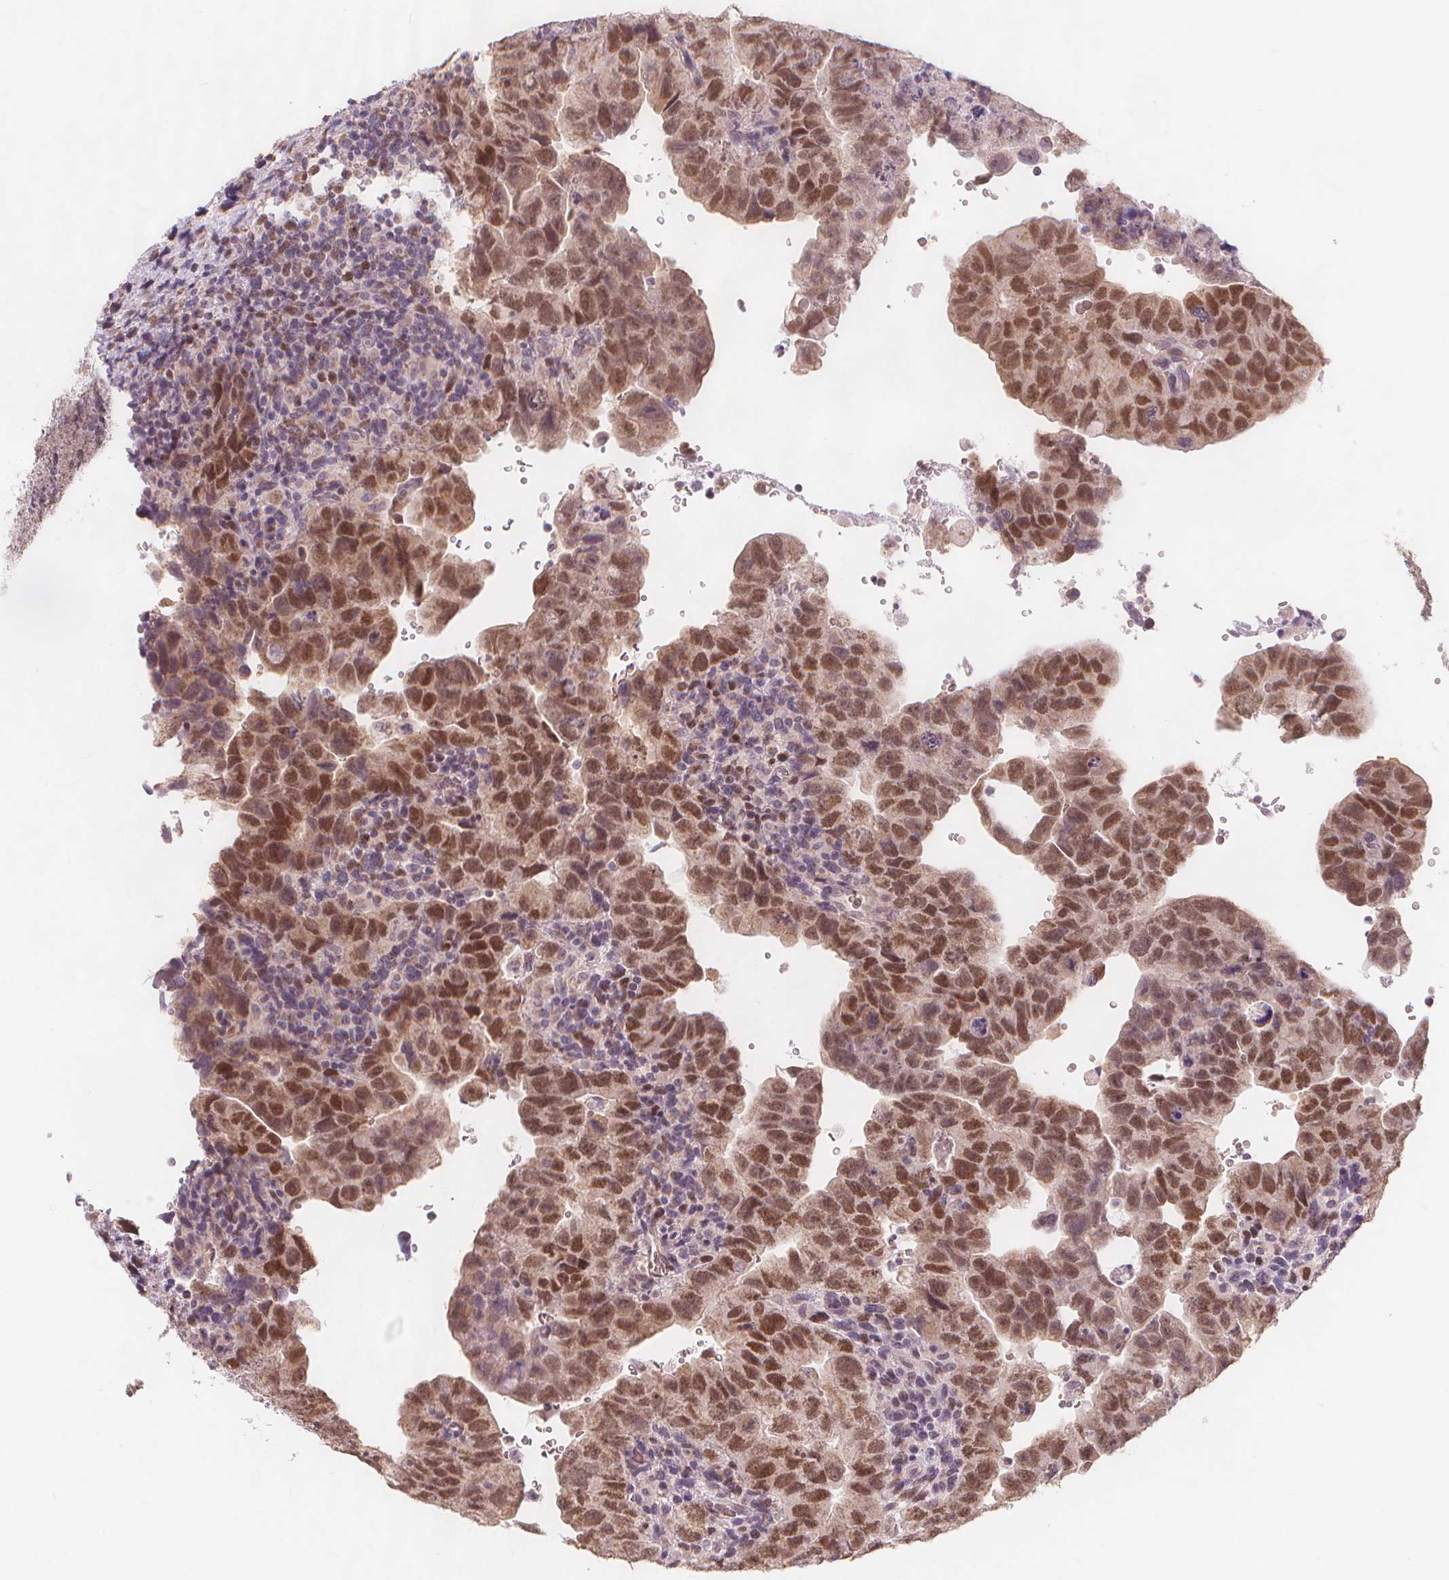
{"staining": {"intensity": "moderate", "quantity": ">75%", "location": "nuclear"}, "tissue": "testis cancer", "cell_type": "Tumor cells", "image_type": "cancer", "snomed": [{"axis": "morphology", "description": "Carcinoma, Embryonal, NOS"}, {"axis": "topography", "description": "Testis"}], "caption": "Immunohistochemistry micrograph of testis cancer (embryonal carcinoma) stained for a protein (brown), which displays medium levels of moderate nuclear staining in about >75% of tumor cells.", "gene": "TIPIN", "patient": {"sex": "male", "age": 24}}